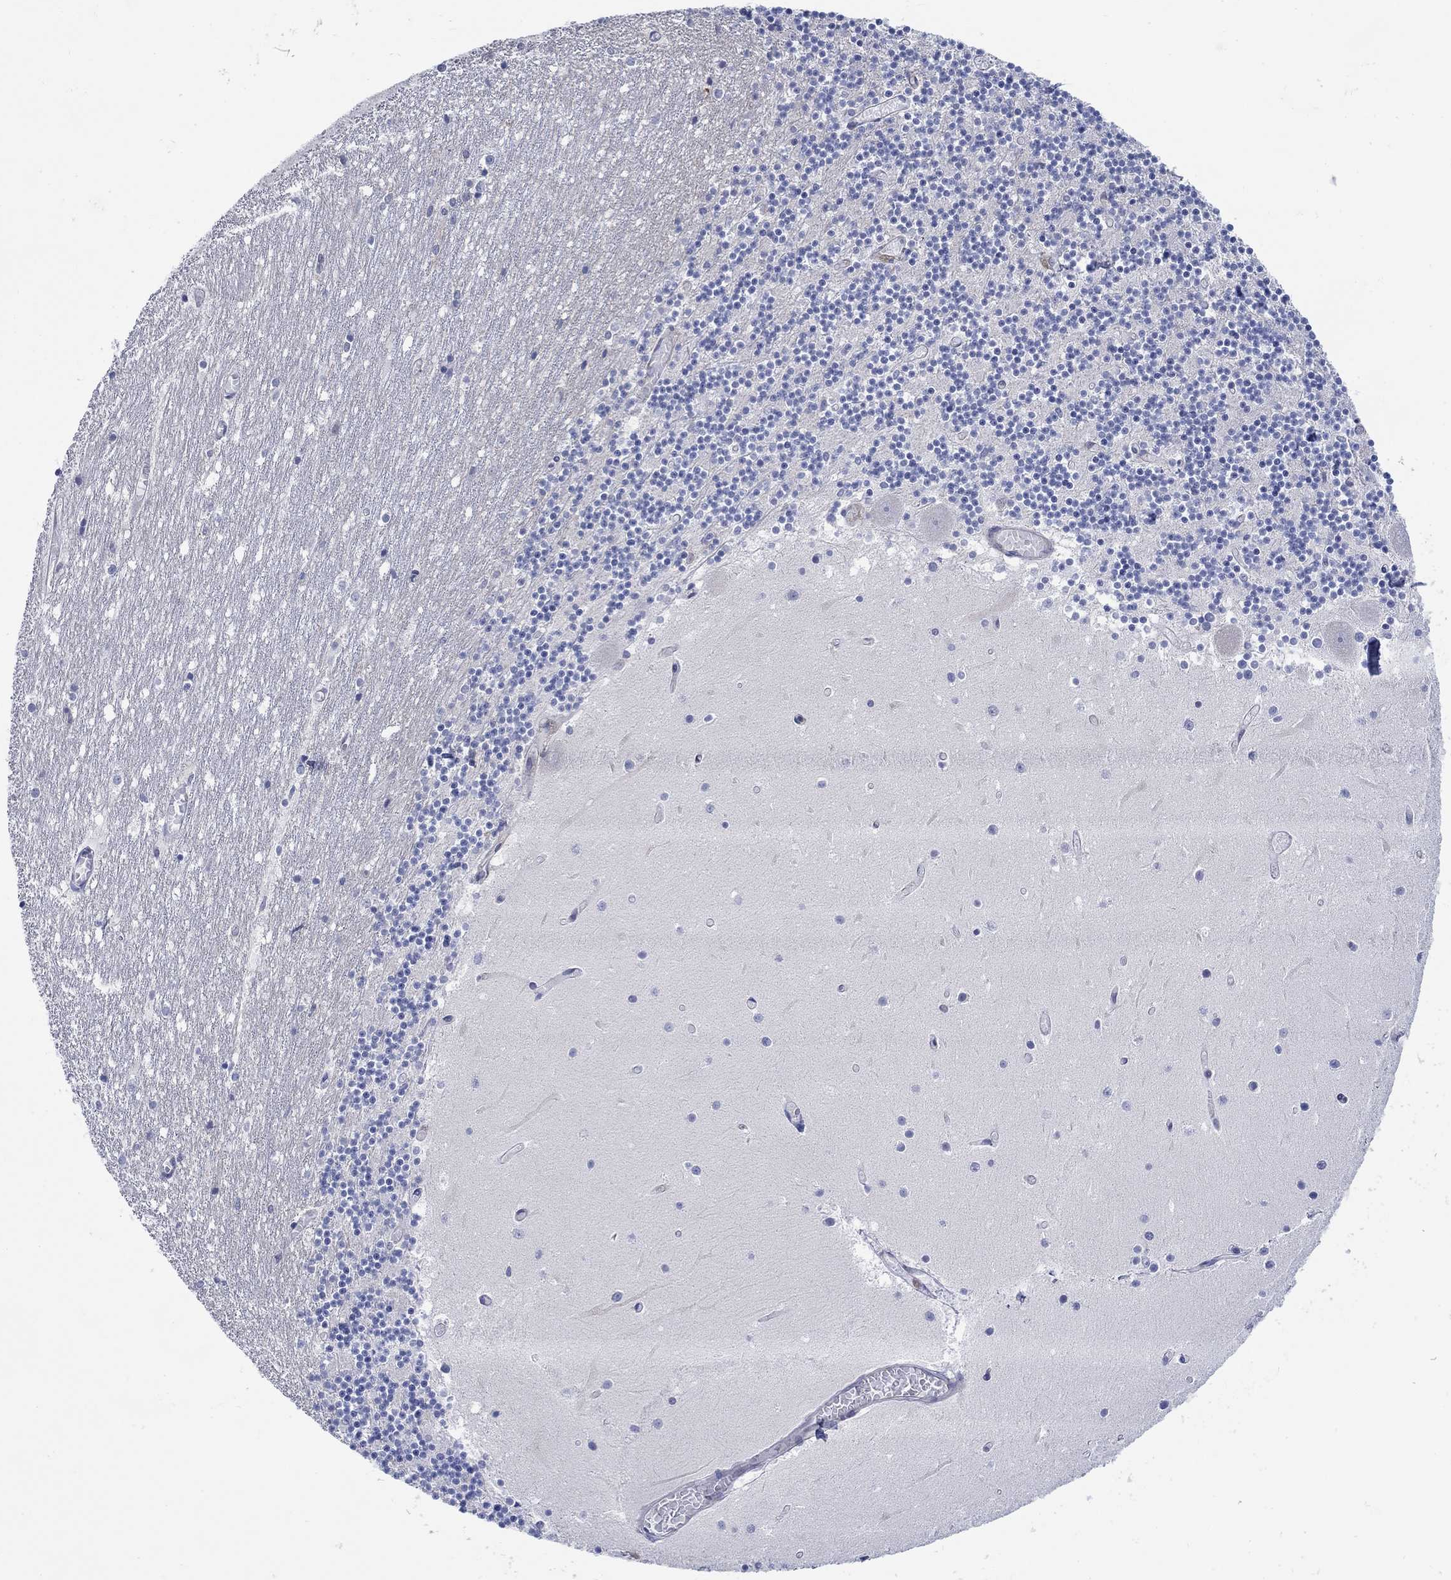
{"staining": {"intensity": "negative", "quantity": "none", "location": "none"}, "tissue": "cerebellum", "cell_type": "Cells in granular layer", "image_type": "normal", "snomed": [{"axis": "morphology", "description": "Normal tissue, NOS"}, {"axis": "topography", "description": "Cerebellum"}], "caption": "Immunohistochemistry of unremarkable human cerebellum exhibits no staining in cells in granular layer. Nuclei are stained in blue.", "gene": "TEKT3", "patient": {"sex": "female", "age": 28}}